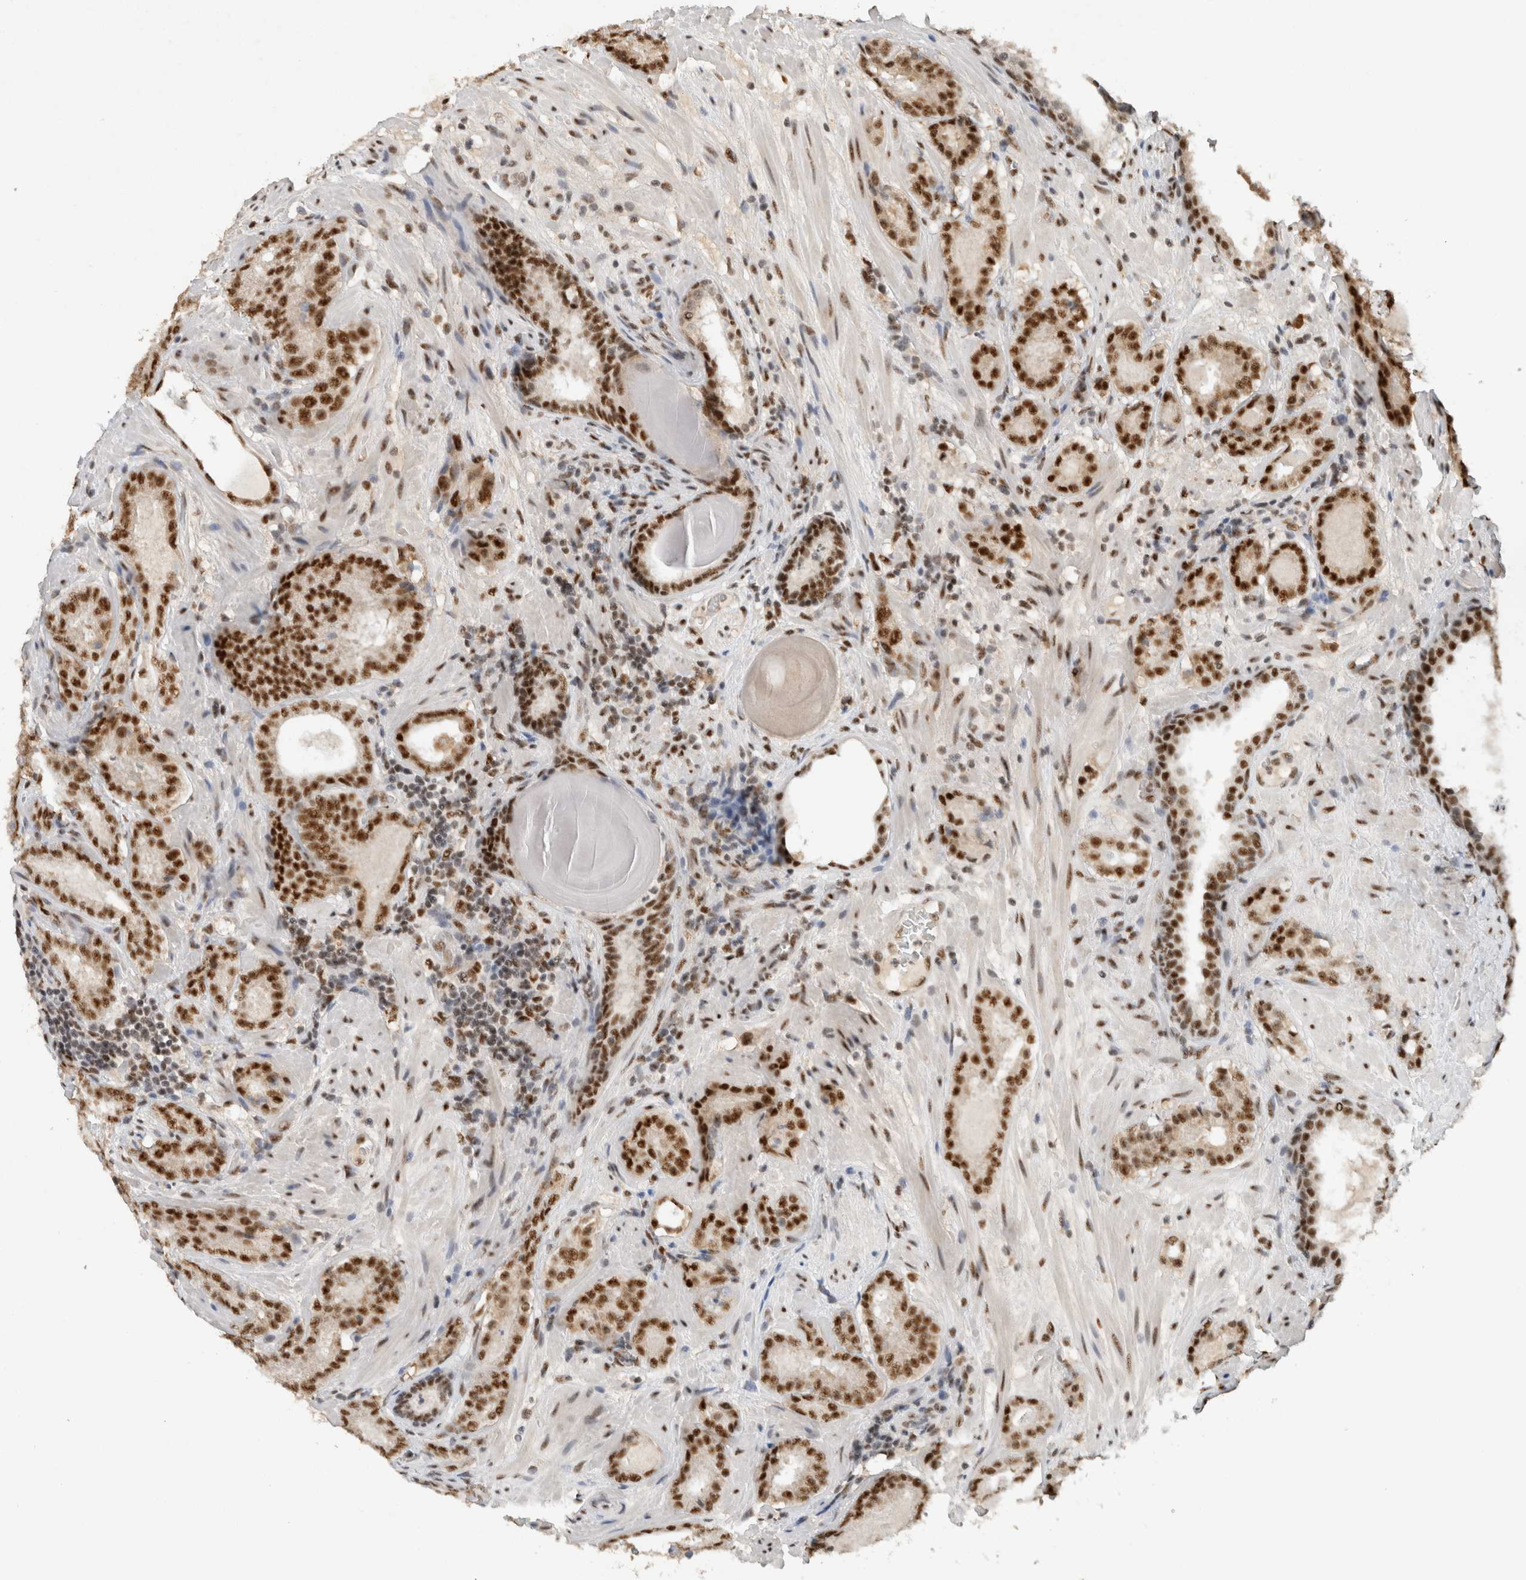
{"staining": {"intensity": "strong", "quantity": ">75%", "location": "nuclear"}, "tissue": "prostate cancer", "cell_type": "Tumor cells", "image_type": "cancer", "snomed": [{"axis": "morphology", "description": "Adenocarcinoma, Low grade"}, {"axis": "topography", "description": "Prostate"}], "caption": "Tumor cells demonstrate high levels of strong nuclear expression in approximately >75% of cells in human prostate cancer (low-grade adenocarcinoma).", "gene": "DDX42", "patient": {"sex": "male", "age": 69}}